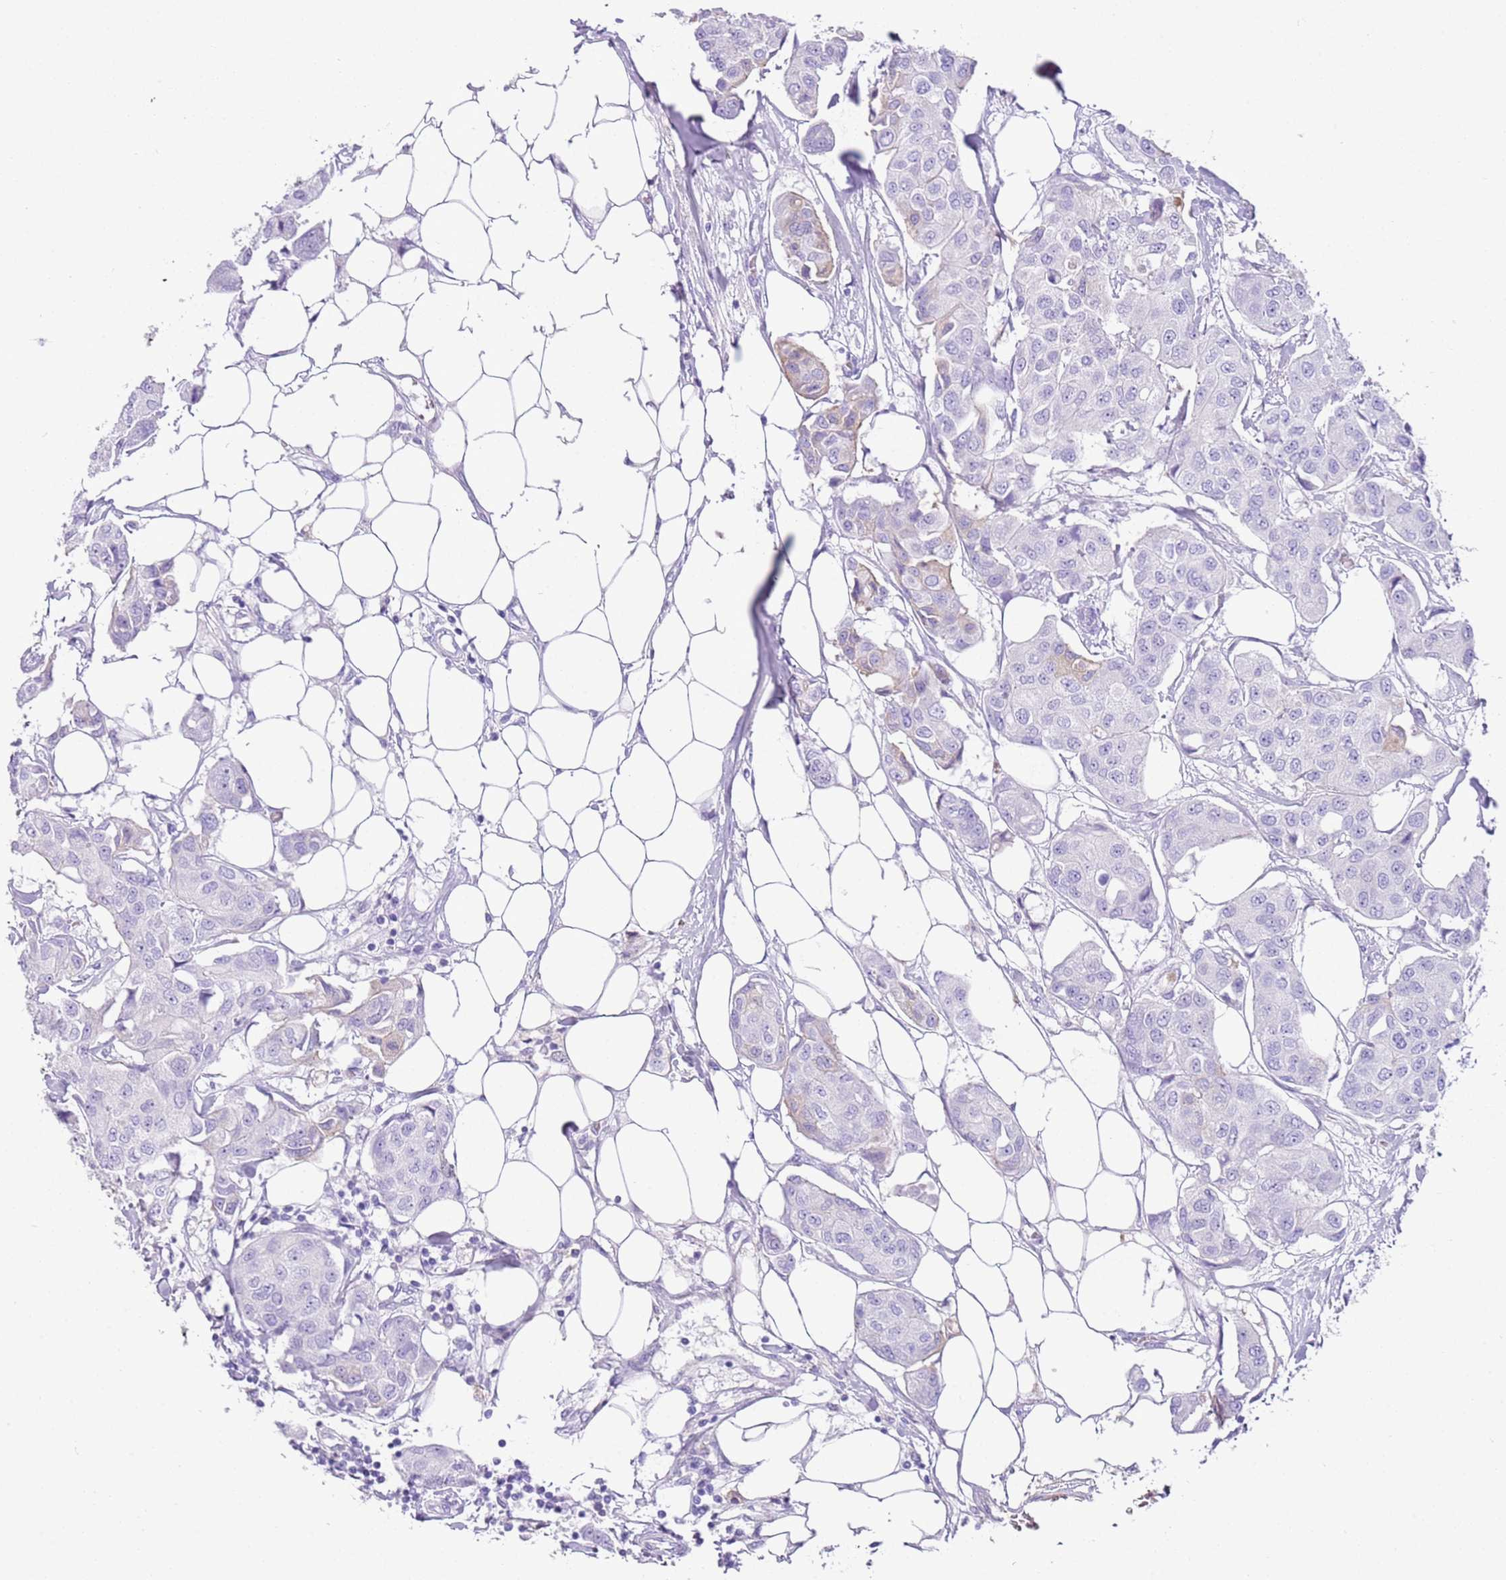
{"staining": {"intensity": "negative", "quantity": "none", "location": "none"}, "tissue": "breast cancer", "cell_type": "Tumor cells", "image_type": "cancer", "snomed": [{"axis": "morphology", "description": "Duct carcinoma"}, {"axis": "topography", "description": "Breast"}, {"axis": "topography", "description": "Lymph node"}], "caption": "Tumor cells show no significant protein positivity in breast cancer (invasive ductal carcinoma).", "gene": "IGKV3D-11", "patient": {"sex": "female", "age": 80}}